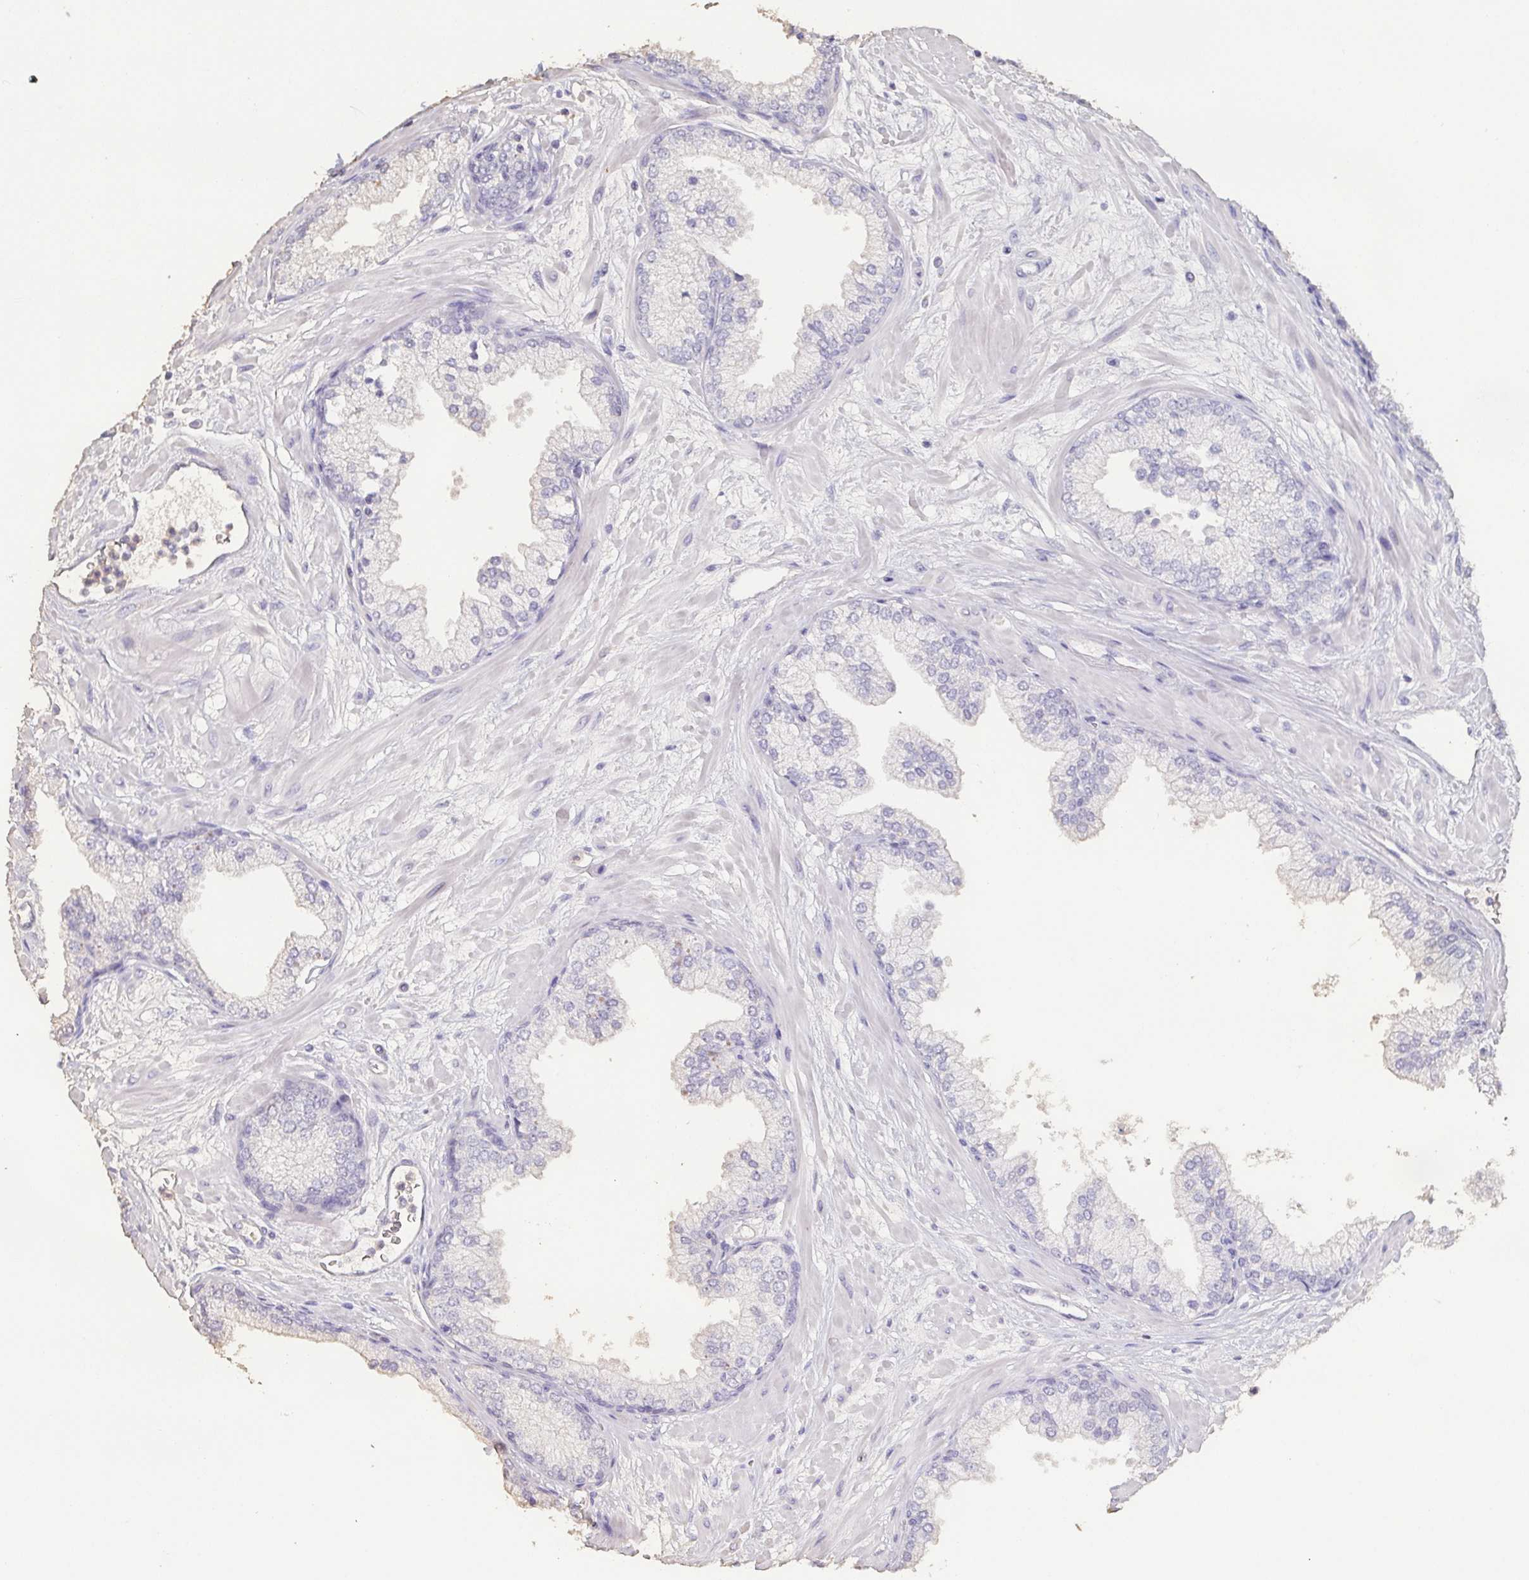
{"staining": {"intensity": "negative", "quantity": "none", "location": "none"}, "tissue": "prostate", "cell_type": "Glandular cells", "image_type": "normal", "snomed": [{"axis": "morphology", "description": "Normal tissue, NOS"}, {"axis": "topography", "description": "Prostate"}, {"axis": "topography", "description": "Peripheral nerve tissue"}], "caption": "This is an immunohistochemistry (IHC) micrograph of normal human prostate. There is no expression in glandular cells.", "gene": "BPIFA2", "patient": {"sex": "male", "age": 61}}